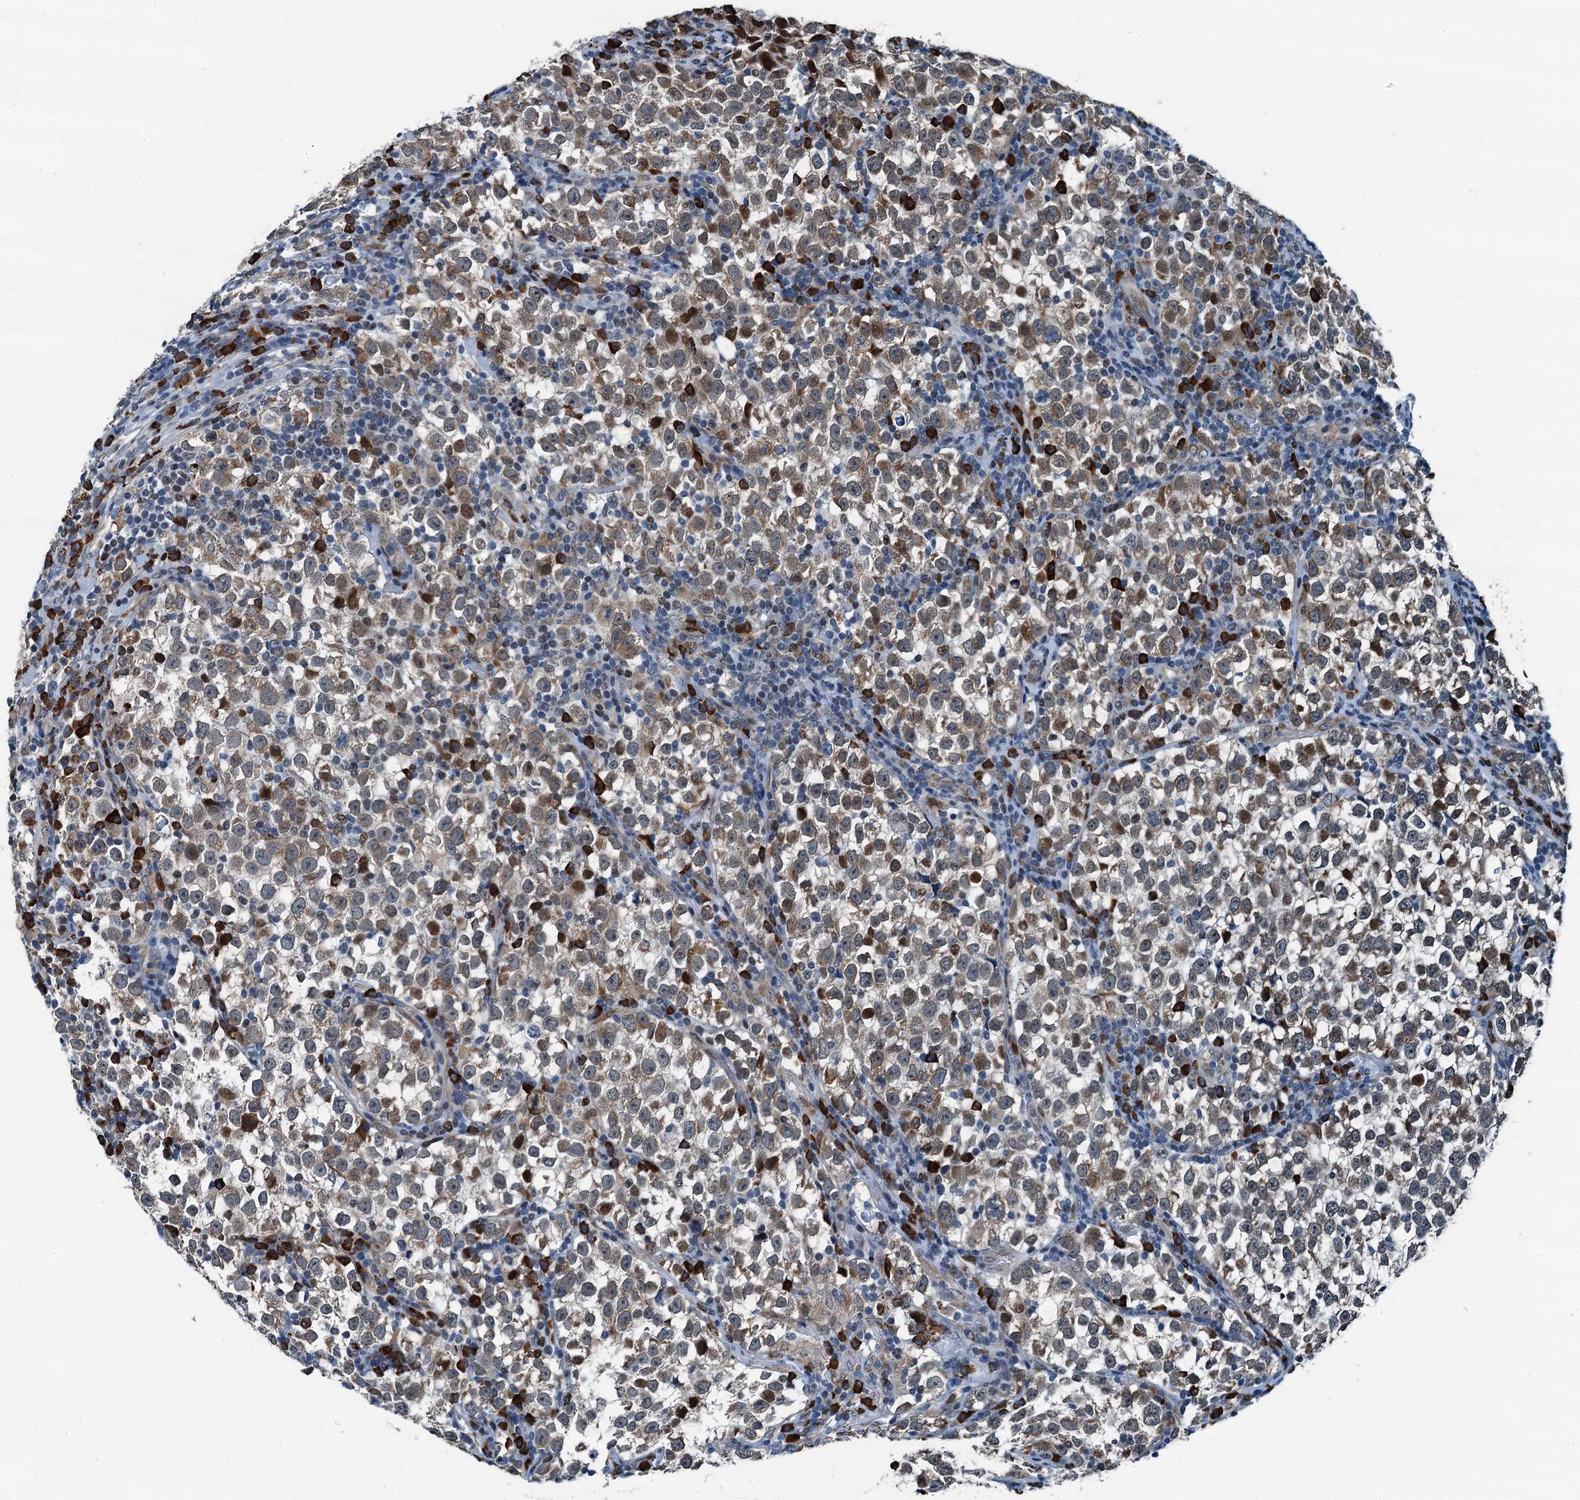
{"staining": {"intensity": "weak", "quantity": ">75%", "location": "cytoplasmic/membranous,nuclear"}, "tissue": "testis cancer", "cell_type": "Tumor cells", "image_type": "cancer", "snomed": [{"axis": "morphology", "description": "Normal tissue, NOS"}, {"axis": "morphology", "description": "Seminoma, NOS"}, {"axis": "topography", "description": "Testis"}], "caption": "Testis seminoma stained with DAB (3,3'-diaminobenzidine) immunohistochemistry shows low levels of weak cytoplasmic/membranous and nuclear expression in approximately >75% of tumor cells.", "gene": "TAMALIN", "patient": {"sex": "male", "age": 43}}